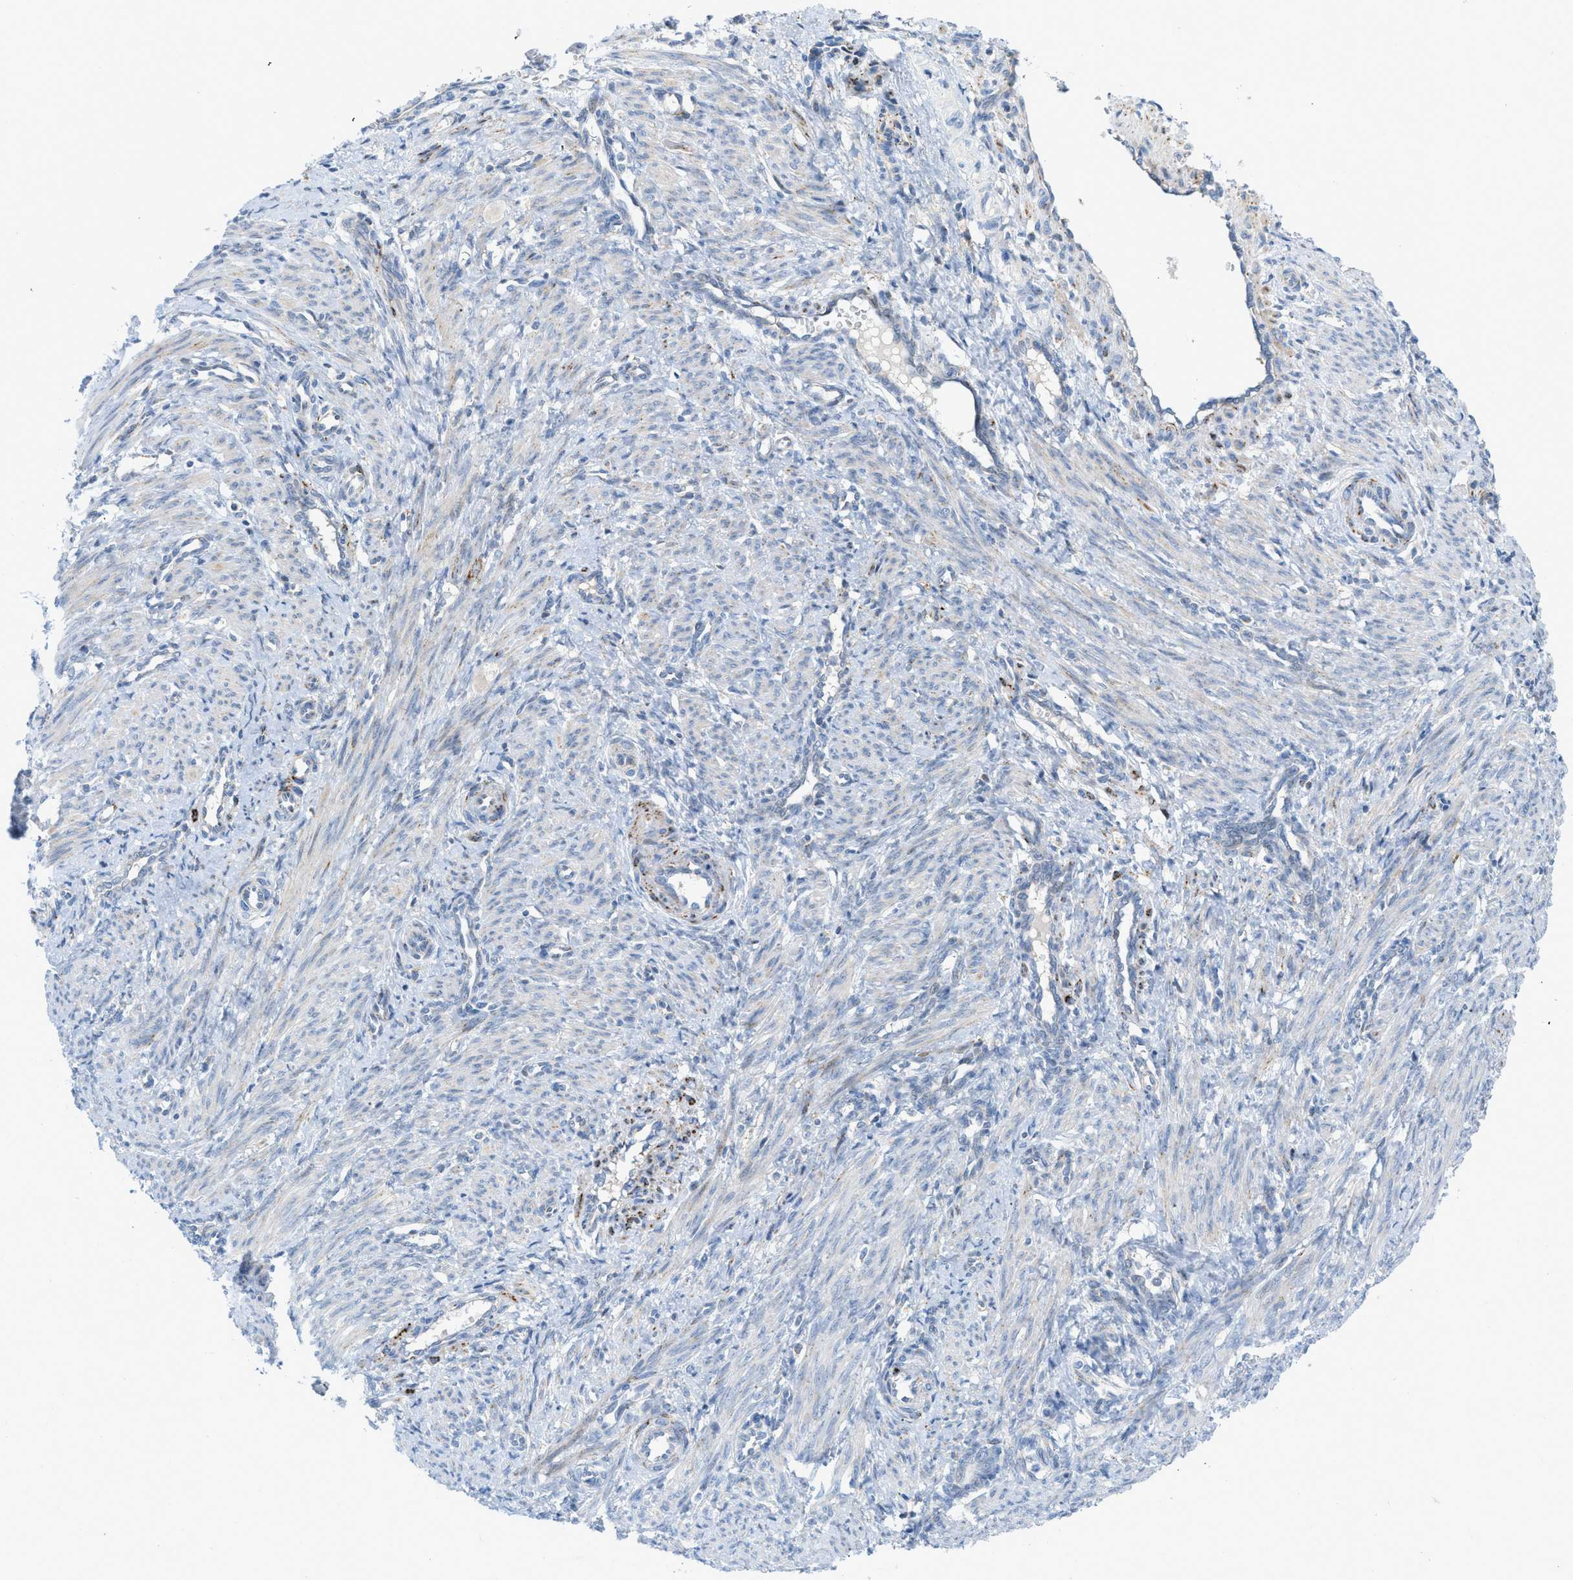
{"staining": {"intensity": "negative", "quantity": "none", "location": "none"}, "tissue": "smooth muscle", "cell_type": "Smooth muscle cells", "image_type": "normal", "snomed": [{"axis": "morphology", "description": "Normal tissue, NOS"}, {"axis": "topography", "description": "Endometrium"}], "caption": "This is a photomicrograph of immunohistochemistry staining of benign smooth muscle, which shows no positivity in smooth muscle cells. (Immunohistochemistry (ihc), brightfield microscopy, high magnification).", "gene": "RBBP9", "patient": {"sex": "female", "age": 33}}